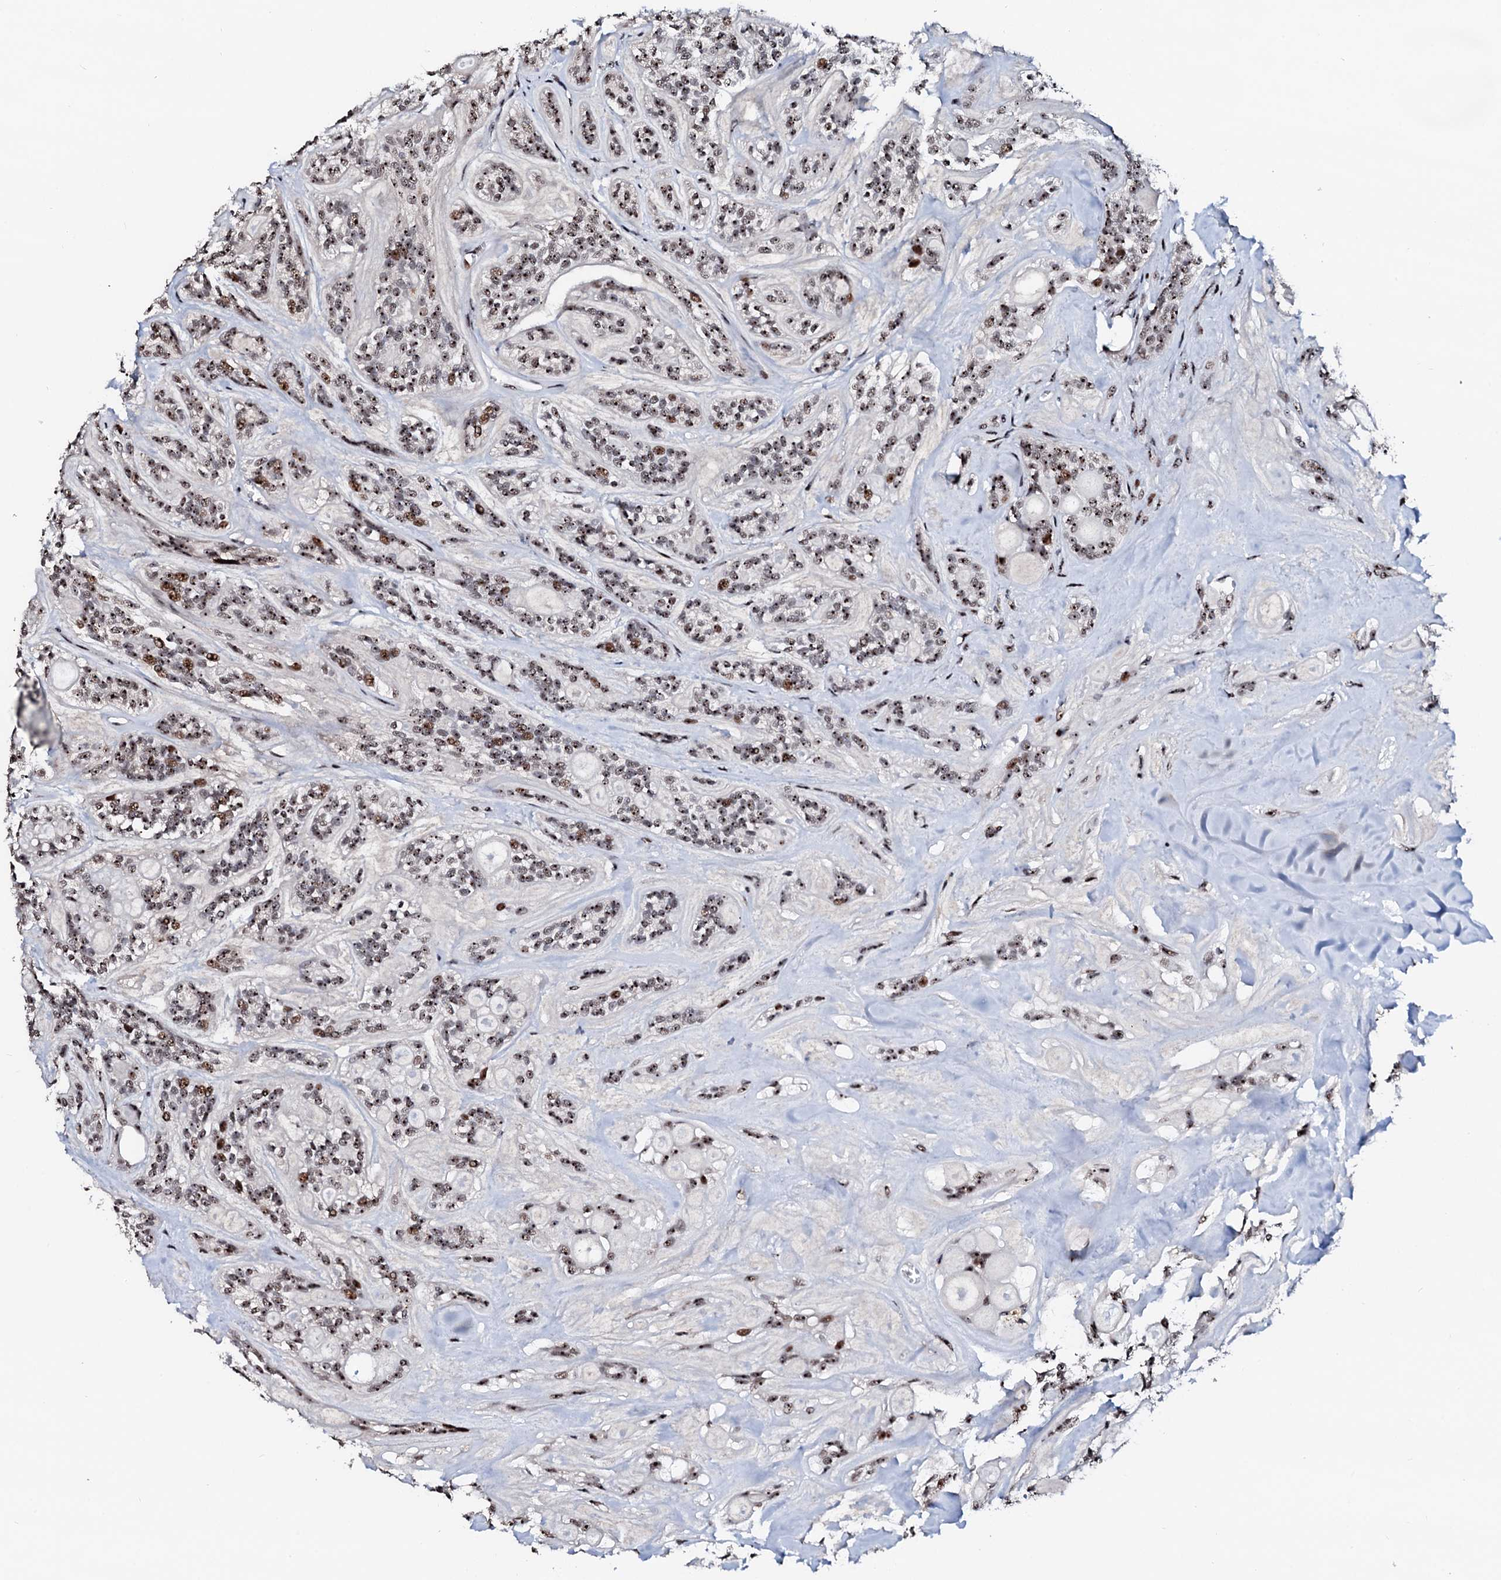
{"staining": {"intensity": "moderate", "quantity": ">75%", "location": "nuclear"}, "tissue": "head and neck cancer", "cell_type": "Tumor cells", "image_type": "cancer", "snomed": [{"axis": "morphology", "description": "Adenocarcinoma, NOS"}, {"axis": "topography", "description": "Head-Neck"}], "caption": "Protein analysis of head and neck adenocarcinoma tissue displays moderate nuclear expression in about >75% of tumor cells.", "gene": "NEUROG3", "patient": {"sex": "male", "age": 66}}